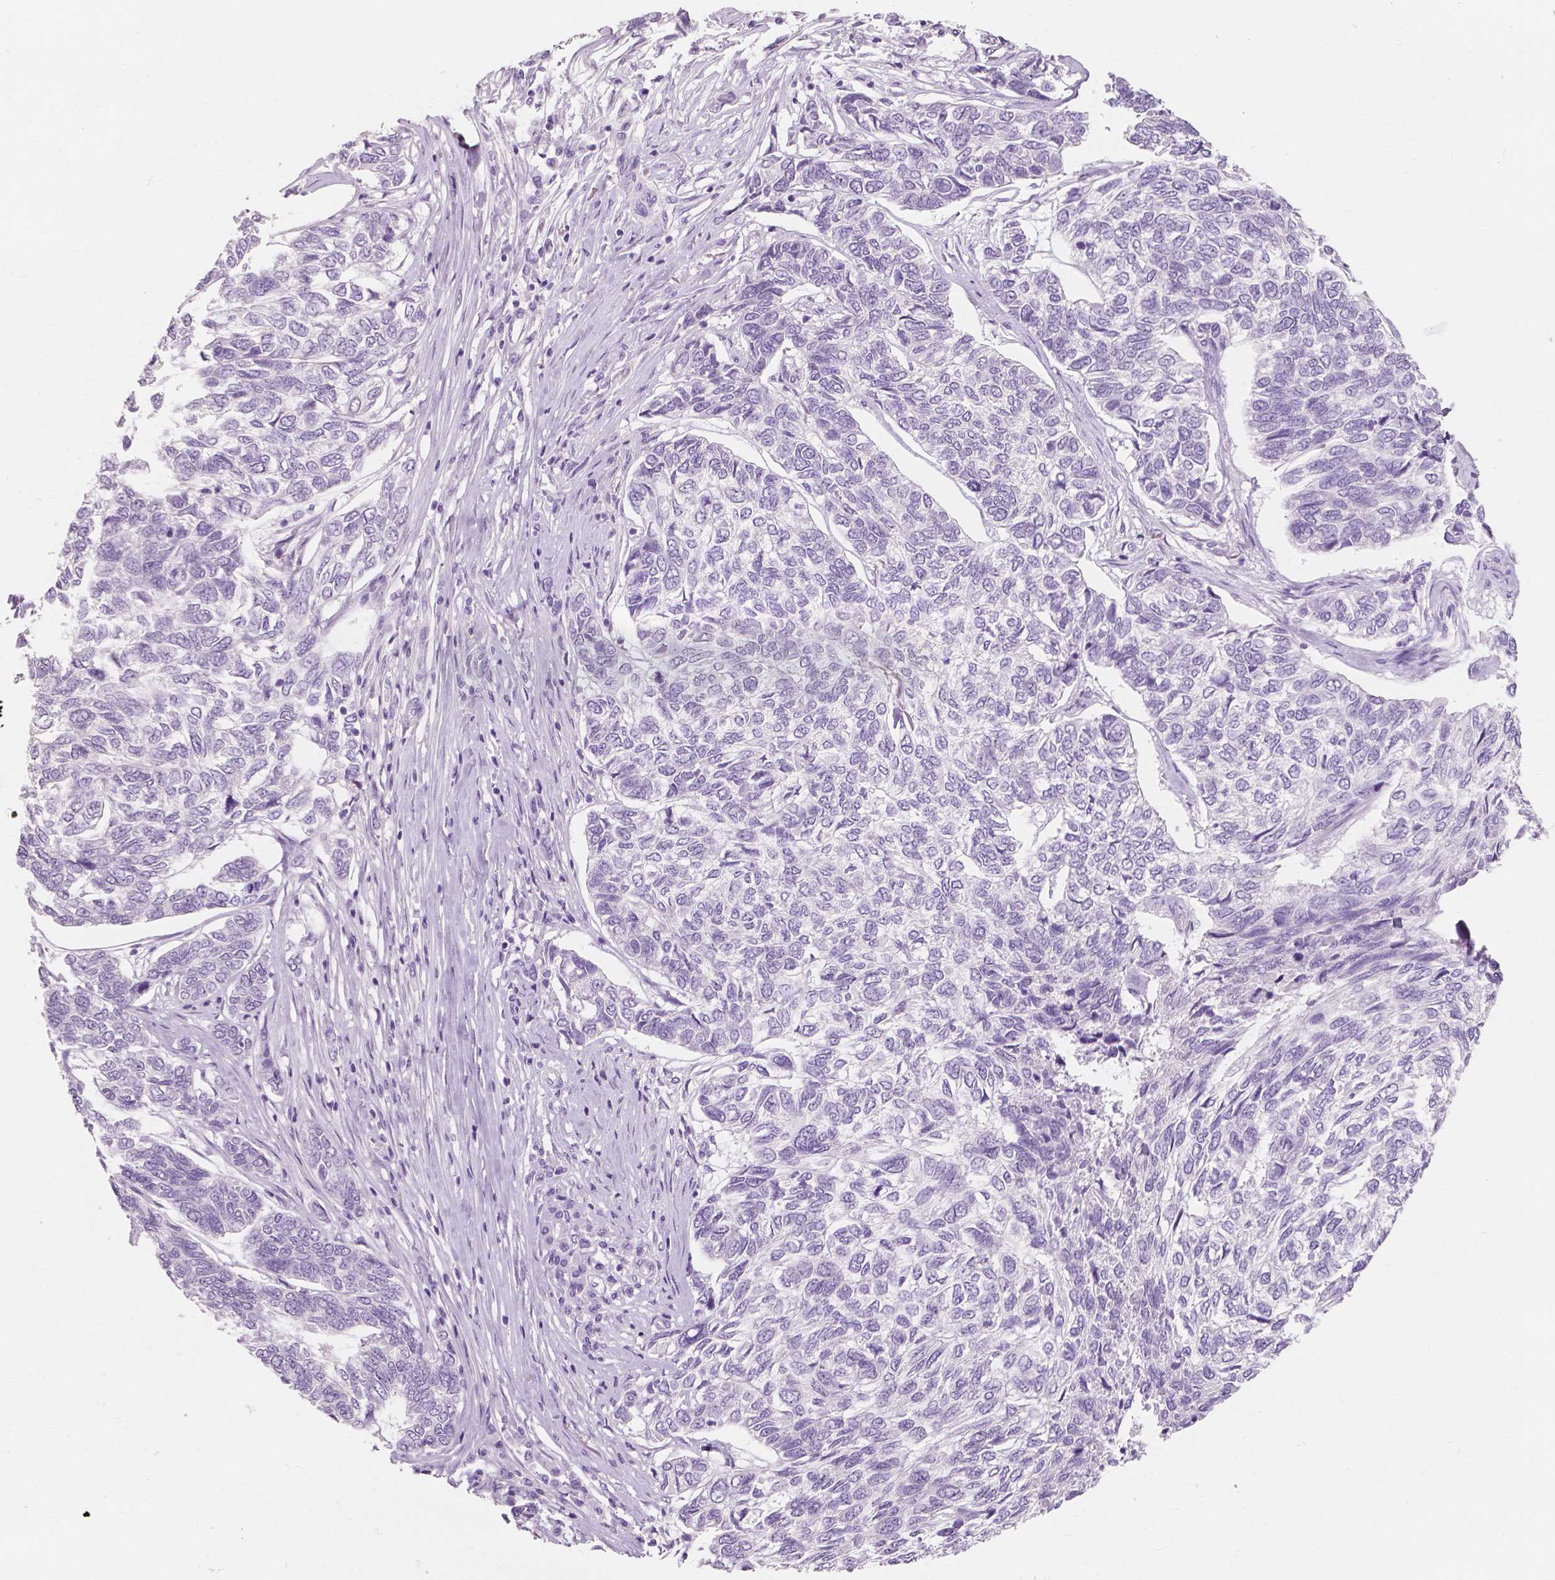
{"staining": {"intensity": "negative", "quantity": "none", "location": "none"}, "tissue": "skin cancer", "cell_type": "Tumor cells", "image_type": "cancer", "snomed": [{"axis": "morphology", "description": "Basal cell carcinoma"}, {"axis": "topography", "description": "Skin"}], "caption": "A high-resolution photomicrograph shows IHC staining of skin cancer, which reveals no significant expression in tumor cells.", "gene": "MUC12", "patient": {"sex": "female", "age": 65}}